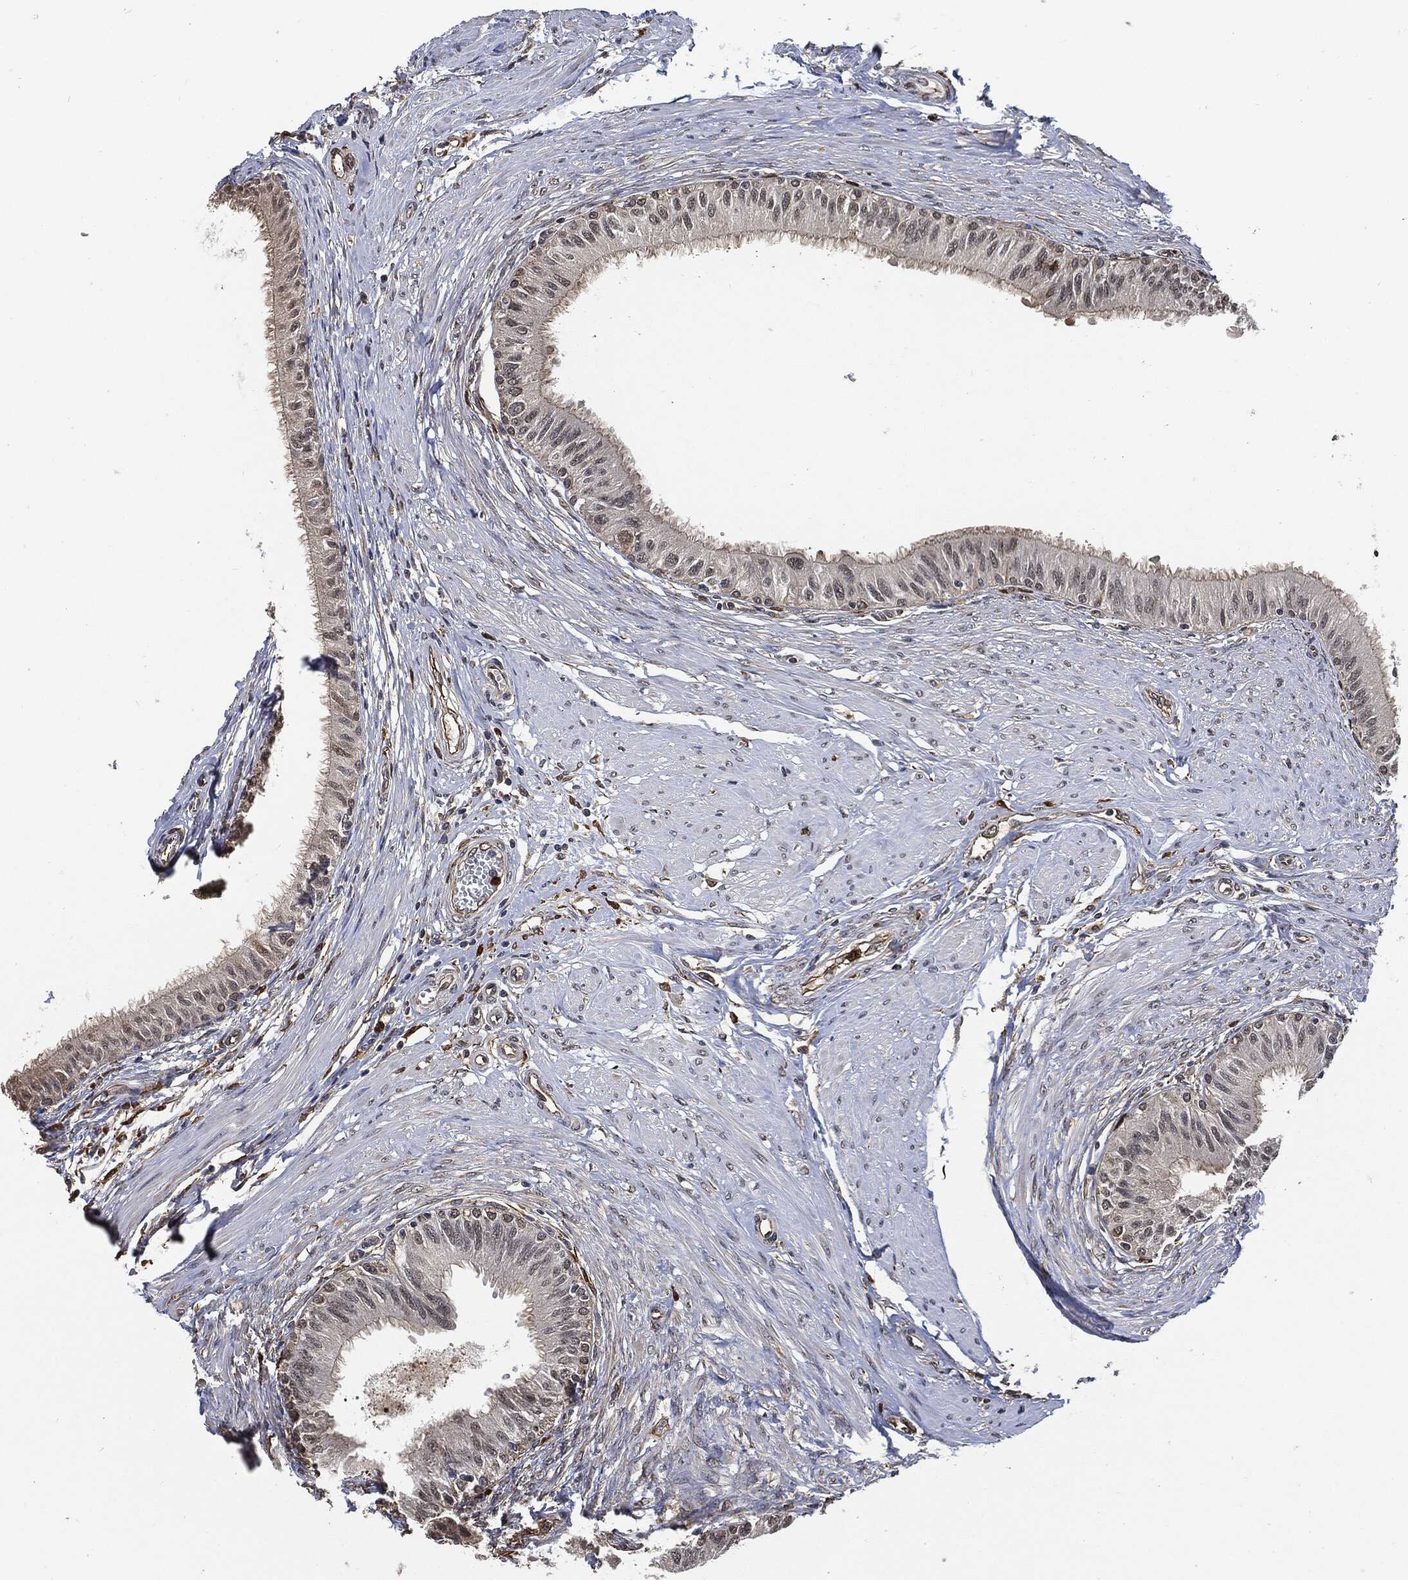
{"staining": {"intensity": "weak", "quantity": "25%-75%", "location": "cytoplasmic/membranous"}, "tissue": "epididymis", "cell_type": "Glandular cells", "image_type": "normal", "snomed": [{"axis": "morphology", "description": "Normal tissue, NOS"}, {"axis": "morphology", "description": "Seminoma, NOS"}, {"axis": "topography", "description": "Testis"}, {"axis": "topography", "description": "Epididymis"}], "caption": "Immunohistochemical staining of unremarkable epididymis displays weak cytoplasmic/membranous protein expression in about 25%-75% of glandular cells.", "gene": "S100A9", "patient": {"sex": "male", "age": 61}}